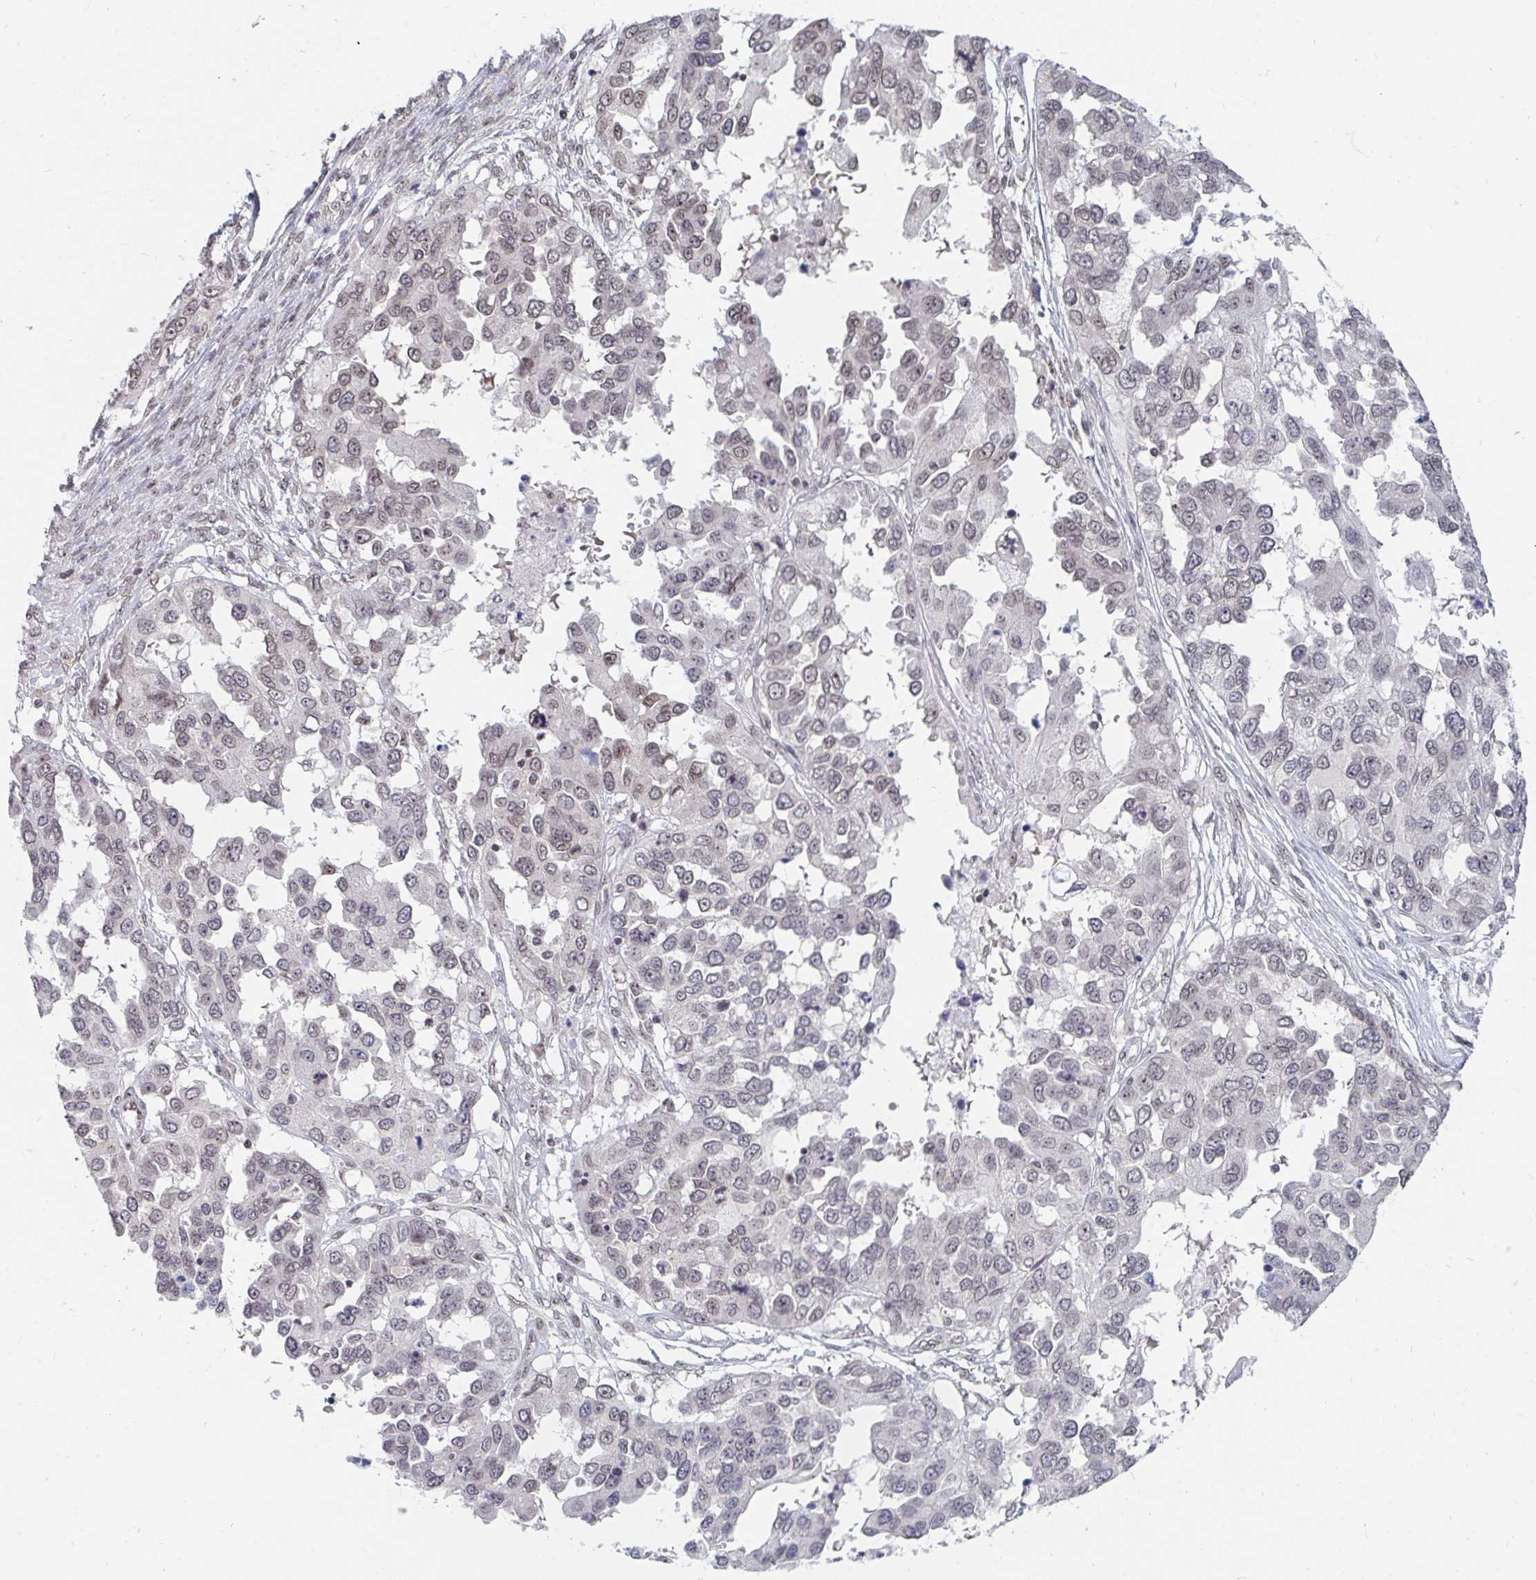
{"staining": {"intensity": "weak", "quantity": "<25%", "location": "nuclear"}, "tissue": "ovarian cancer", "cell_type": "Tumor cells", "image_type": "cancer", "snomed": [{"axis": "morphology", "description": "Cystadenocarcinoma, serous, NOS"}, {"axis": "topography", "description": "Ovary"}], "caption": "Tumor cells show no significant positivity in serous cystadenocarcinoma (ovarian).", "gene": "TRIP12", "patient": {"sex": "female", "age": 53}}